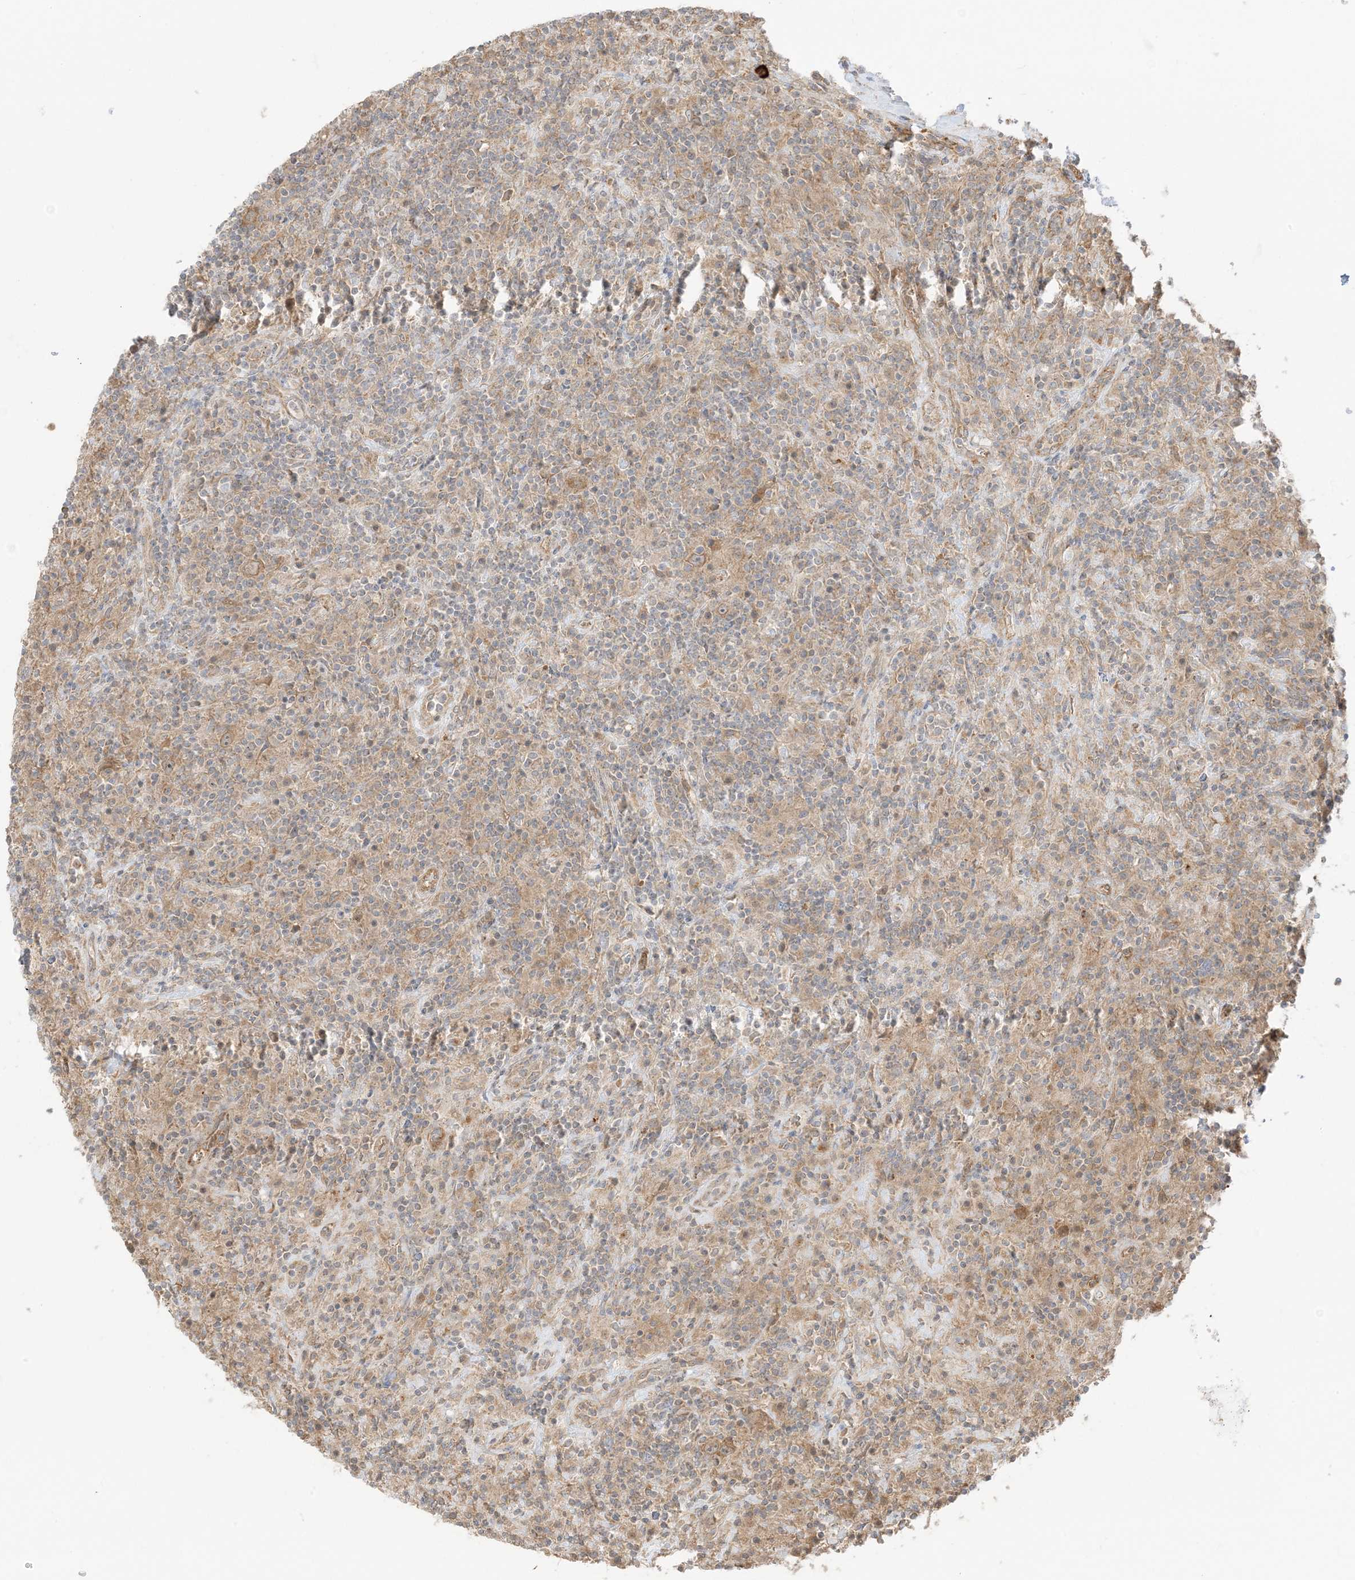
{"staining": {"intensity": "moderate", "quantity": ">75%", "location": "cytoplasmic/membranous"}, "tissue": "lymphoma", "cell_type": "Tumor cells", "image_type": "cancer", "snomed": [{"axis": "morphology", "description": "Hodgkin's disease, NOS"}, {"axis": "topography", "description": "Lymph node"}], "caption": "Immunohistochemistry (IHC) of human Hodgkin's disease shows medium levels of moderate cytoplasmic/membranous staining in about >75% of tumor cells.", "gene": "UBAP2L", "patient": {"sex": "male", "age": 70}}